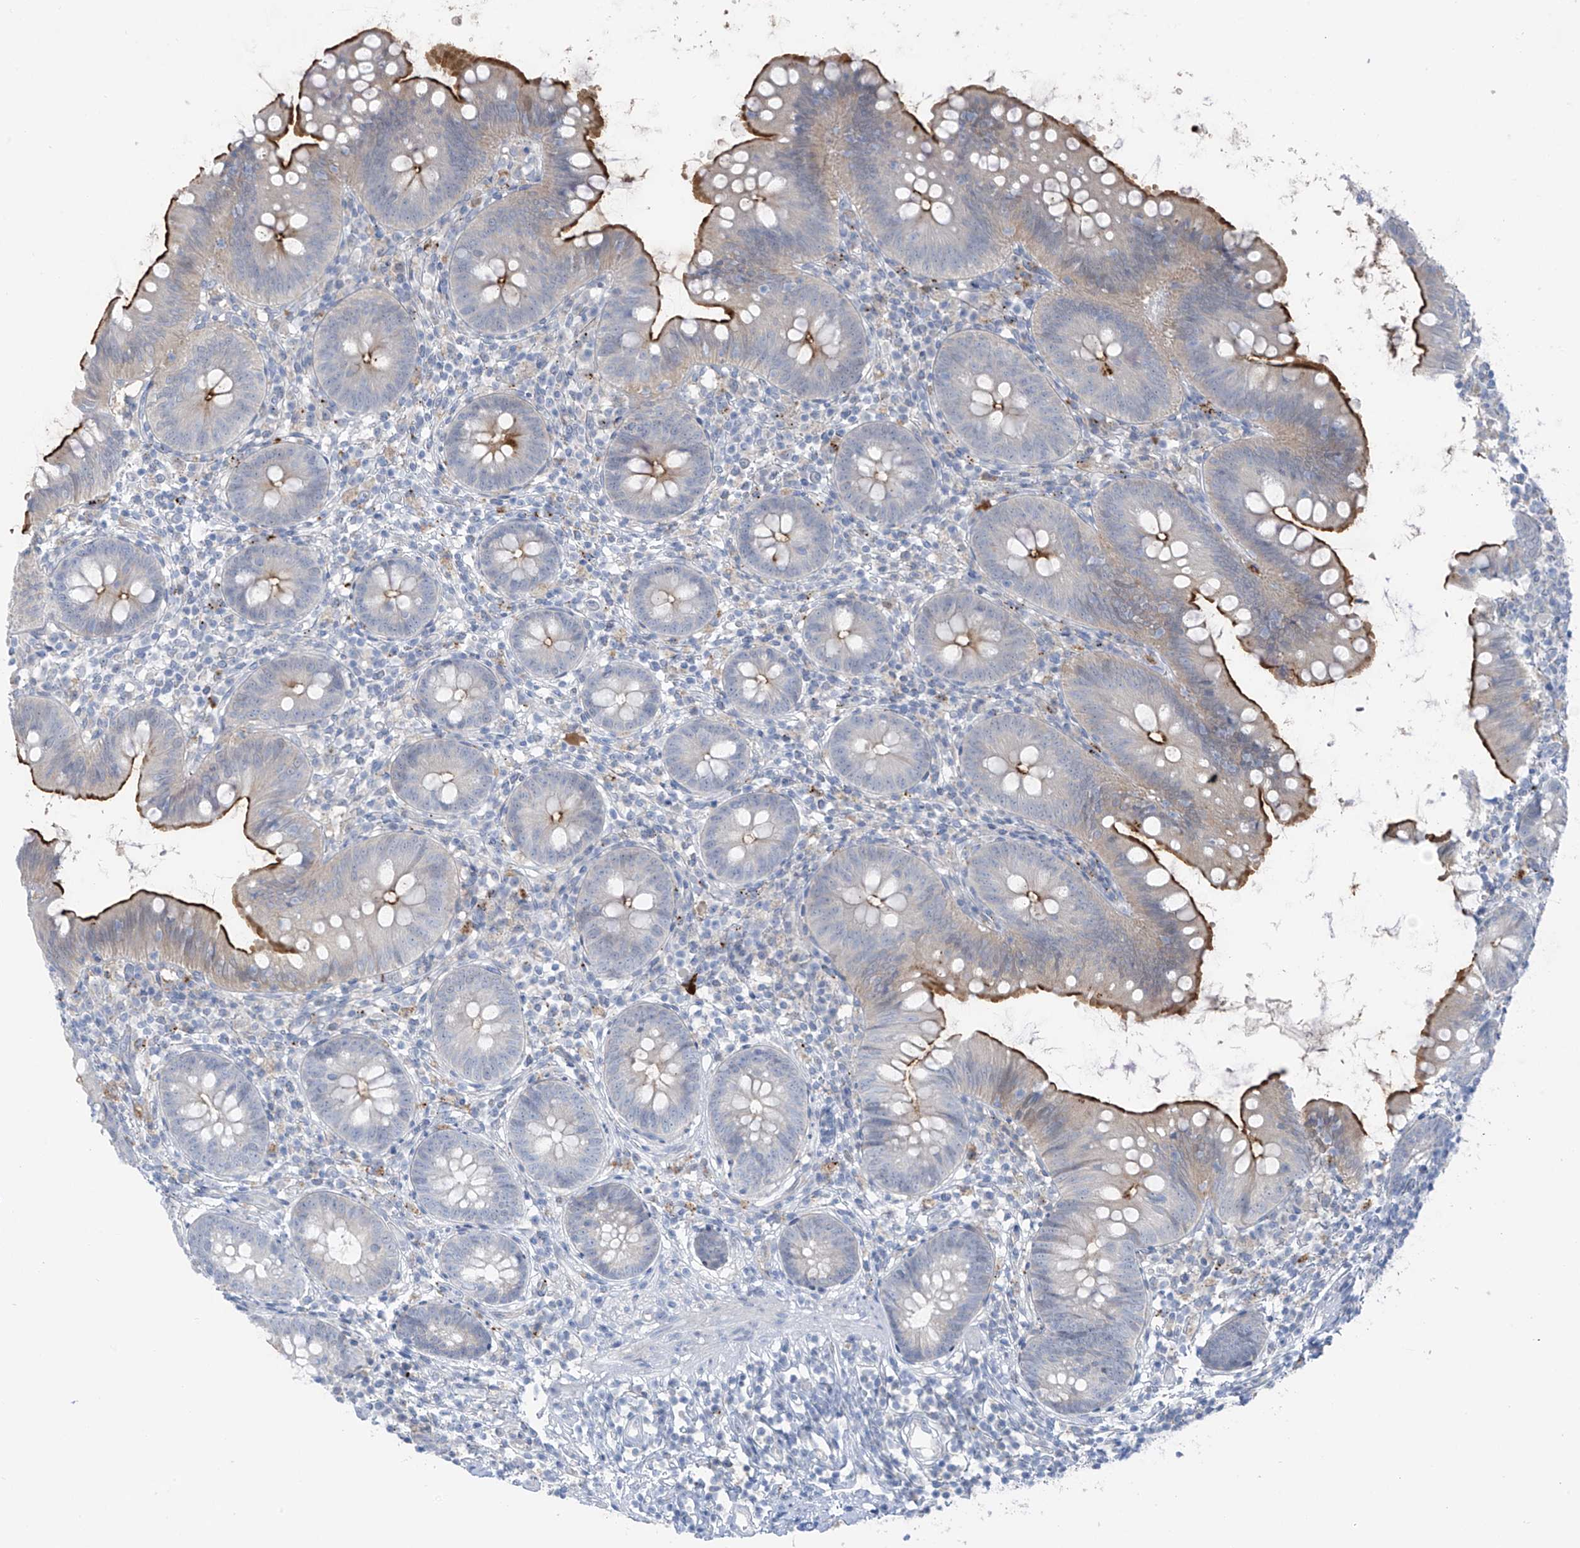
{"staining": {"intensity": "strong", "quantity": "25%-75%", "location": "cytoplasmic/membranous"}, "tissue": "appendix", "cell_type": "Glandular cells", "image_type": "normal", "snomed": [{"axis": "morphology", "description": "Normal tissue, NOS"}, {"axis": "topography", "description": "Appendix"}], "caption": "Appendix stained for a protein exhibits strong cytoplasmic/membranous positivity in glandular cells.", "gene": "ZNF793", "patient": {"sex": "female", "age": 62}}